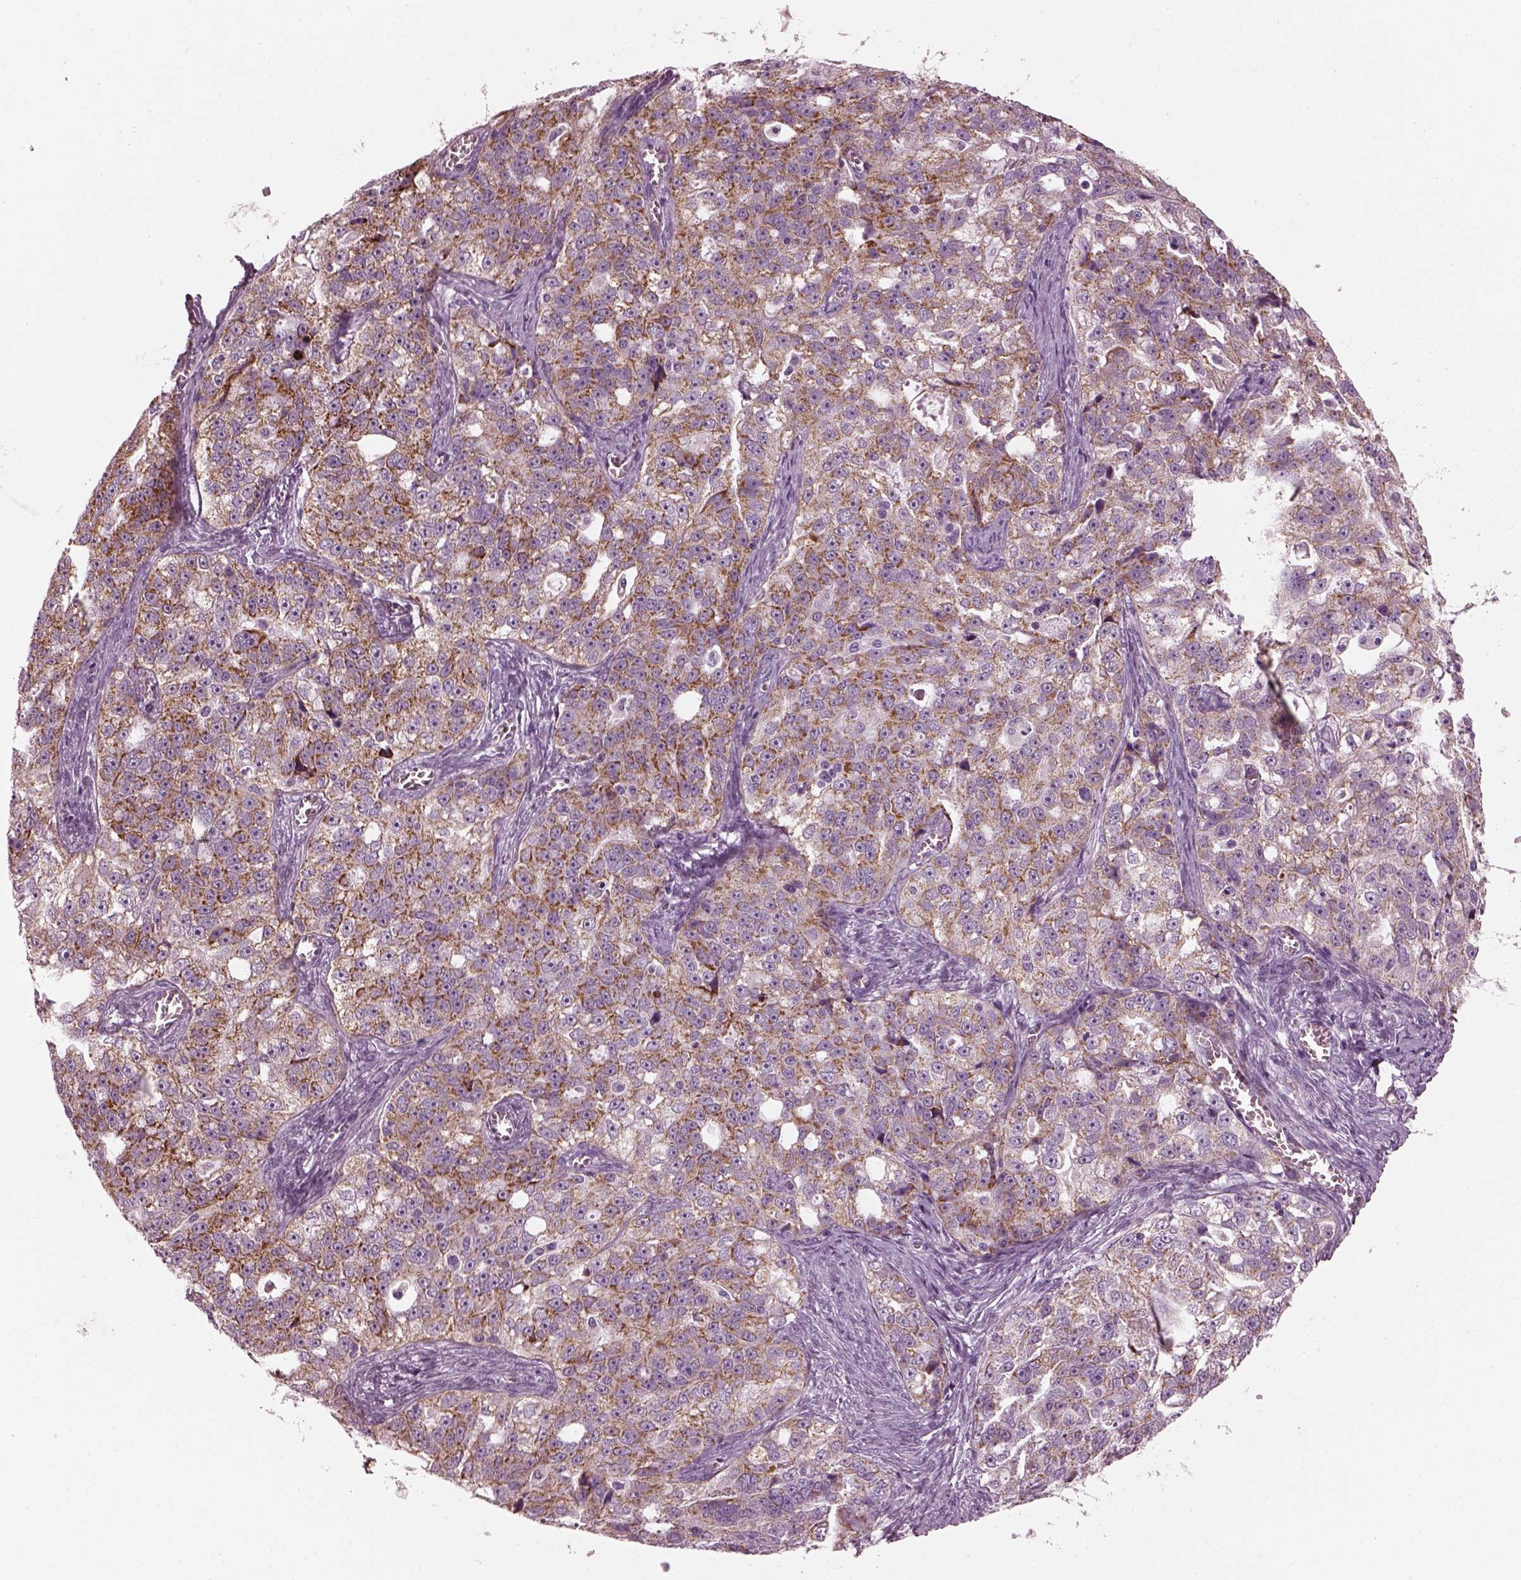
{"staining": {"intensity": "strong", "quantity": ">75%", "location": "cytoplasmic/membranous"}, "tissue": "ovarian cancer", "cell_type": "Tumor cells", "image_type": "cancer", "snomed": [{"axis": "morphology", "description": "Cystadenocarcinoma, serous, NOS"}, {"axis": "topography", "description": "Ovary"}], "caption": "This photomicrograph reveals ovarian cancer stained with immunohistochemistry (IHC) to label a protein in brown. The cytoplasmic/membranous of tumor cells show strong positivity for the protein. Nuclei are counter-stained blue.", "gene": "RIMS2", "patient": {"sex": "female", "age": 51}}